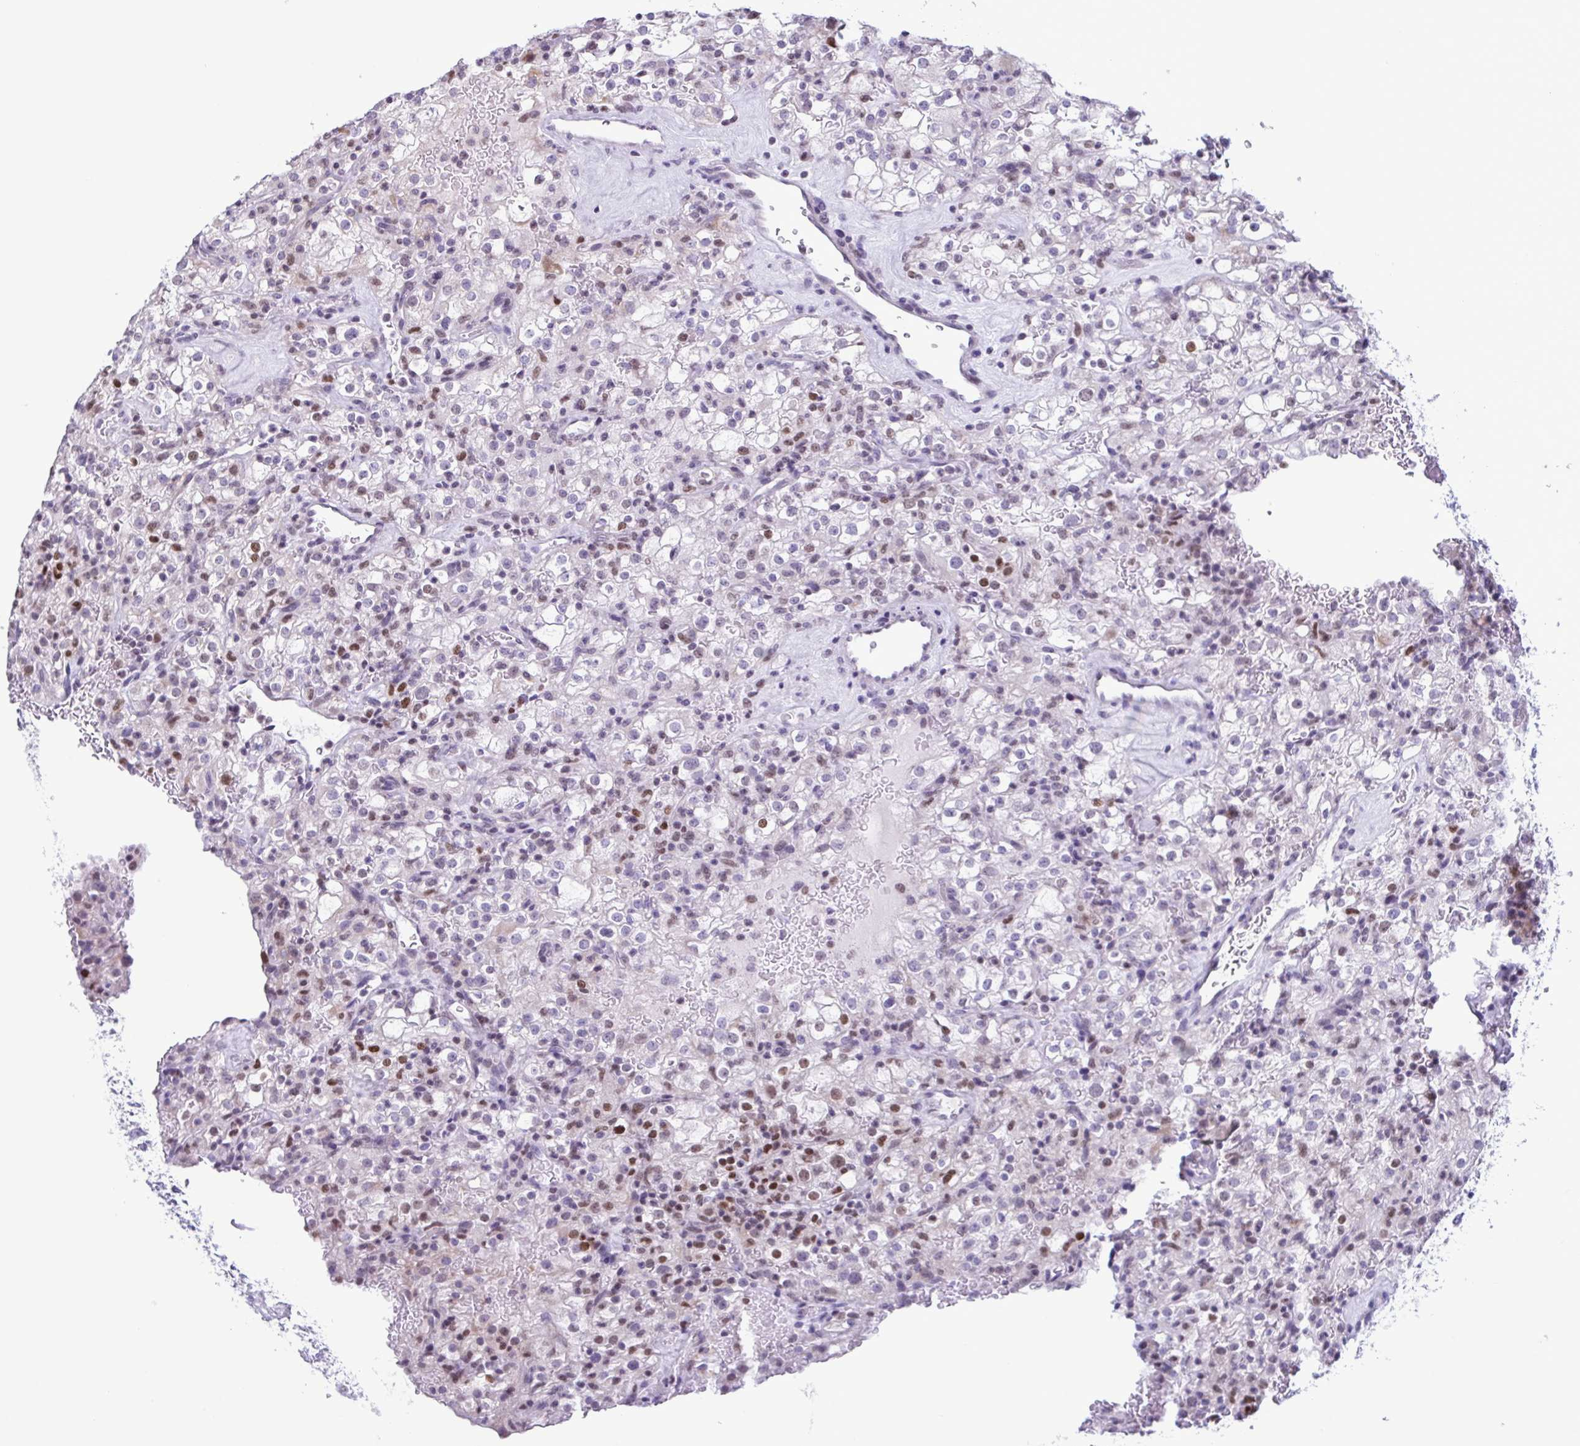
{"staining": {"intensity": "weak", "quantity": "<25%", "location": "nuclear"}, "tissue": "renal cancer", "cell_type": "Tumor cells", "image_type": "cancer", "snomed": [{"axis": "morphology", "description": "Adenocarcinoma, NOS"}, {"axis": "topography", "description": "Kidney"}], "caption": "Protein analysis of adenocarcinoma (renal) demonstrates no significant expression in tumor cells.", "gene": "IRF1", "patient": {"sex": "female", "age": 74}}